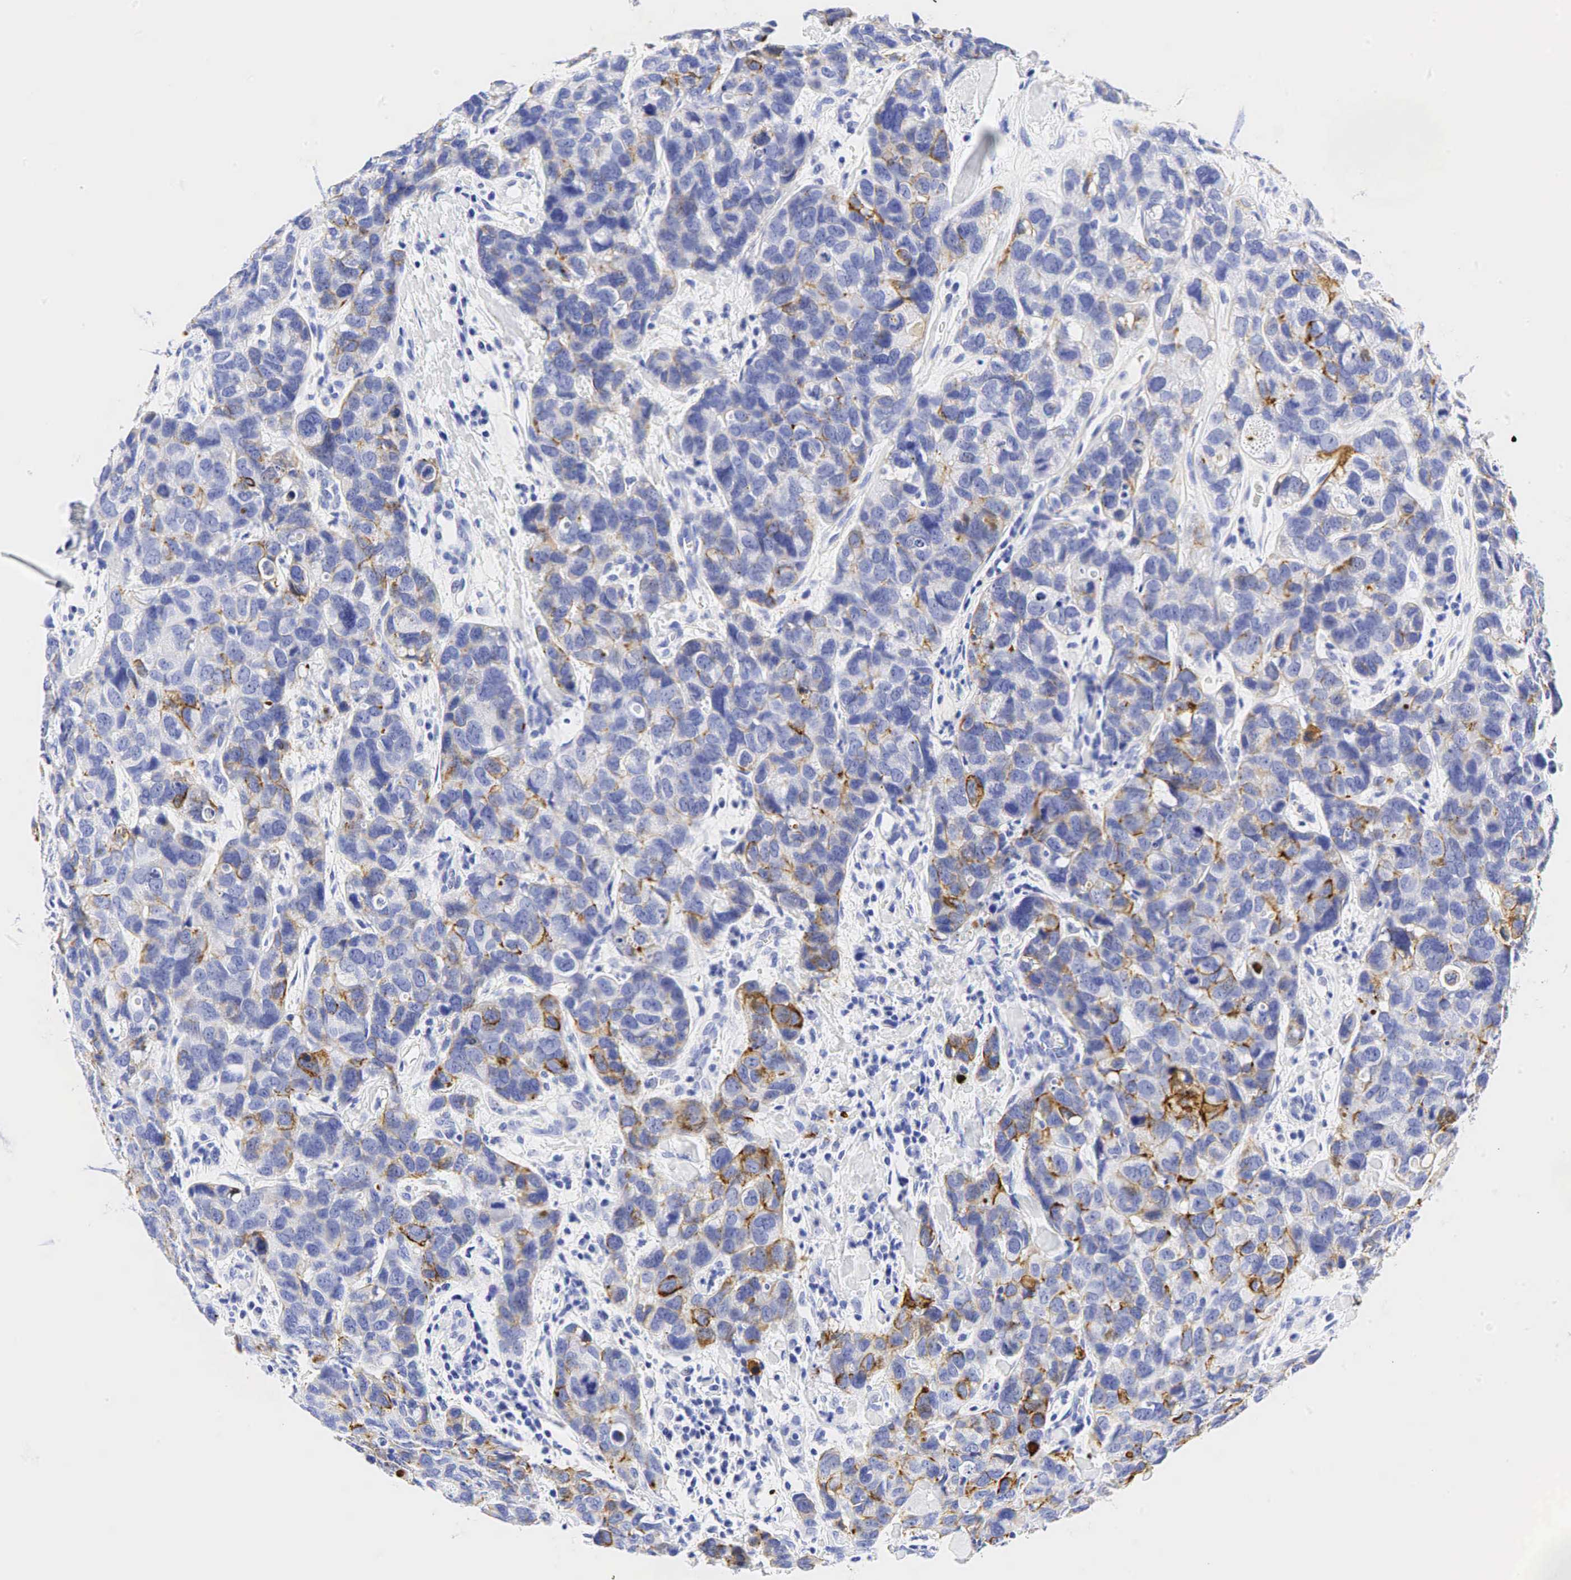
{"staining": {"intensity": "weak", "quantity": "25%-75%", "location": "cytoplasmic/membranous"}, "tissue": "breast cancer", "cell_type": "Tumor cells", "image_type": "cancer", "snomed": [{"axis": "morphology", "description": "Duct carcinoma"}, {"axis": "topography", "description": "Breast"}], "caption": "Invasive ductal carcinoma (breast) was stained to show a protein in brown. There is low levels of weak cytoplasmic/membranous positivity in about 25%-75% of tumor cells. (DAB (3,3'-diaminobenzidine) IHC, brown staining for protein, blue staining for nuclei).", "gene": "KRT7", "patient": {"sex": "female", "age": 91}}